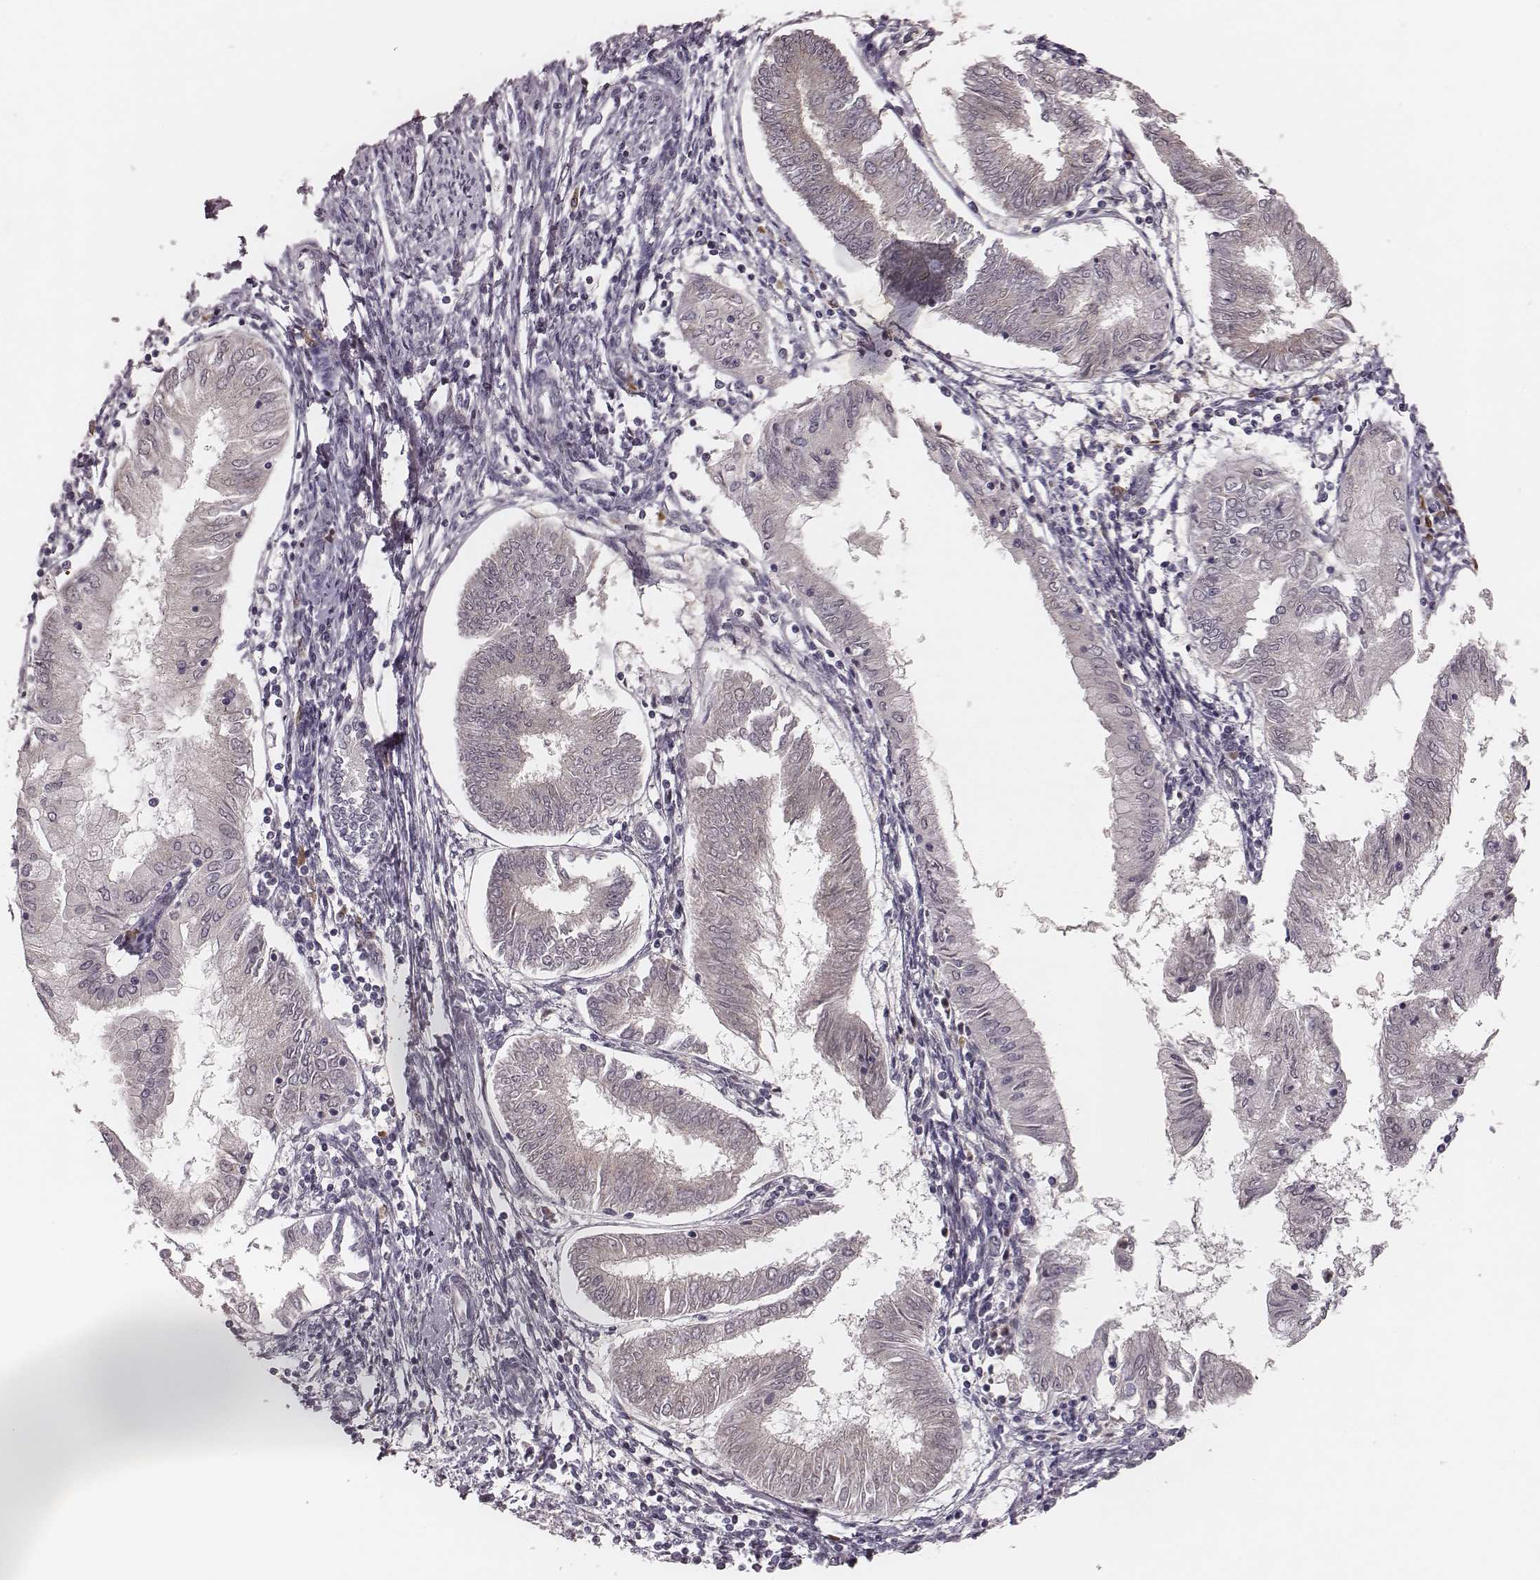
{"staining": {"intensity": "negative", "quantity": "none", "location": "none"}, "tissue": "endometrial cancer", "cell_type": "Tumor cells", "image_type": "cancer", "snomed": [{"axis": "morphology", "description": "Adenocarcinoma, NOS"}, {"axis": "topography", "description": "Endometrium"}], "caption": "This is an immunohistochemistry image of adenocarcinoma (endometrial). There is no expression in tumor cells.", "gene": "P2RX5", "patient": {"sex": "female", "age": 68}}